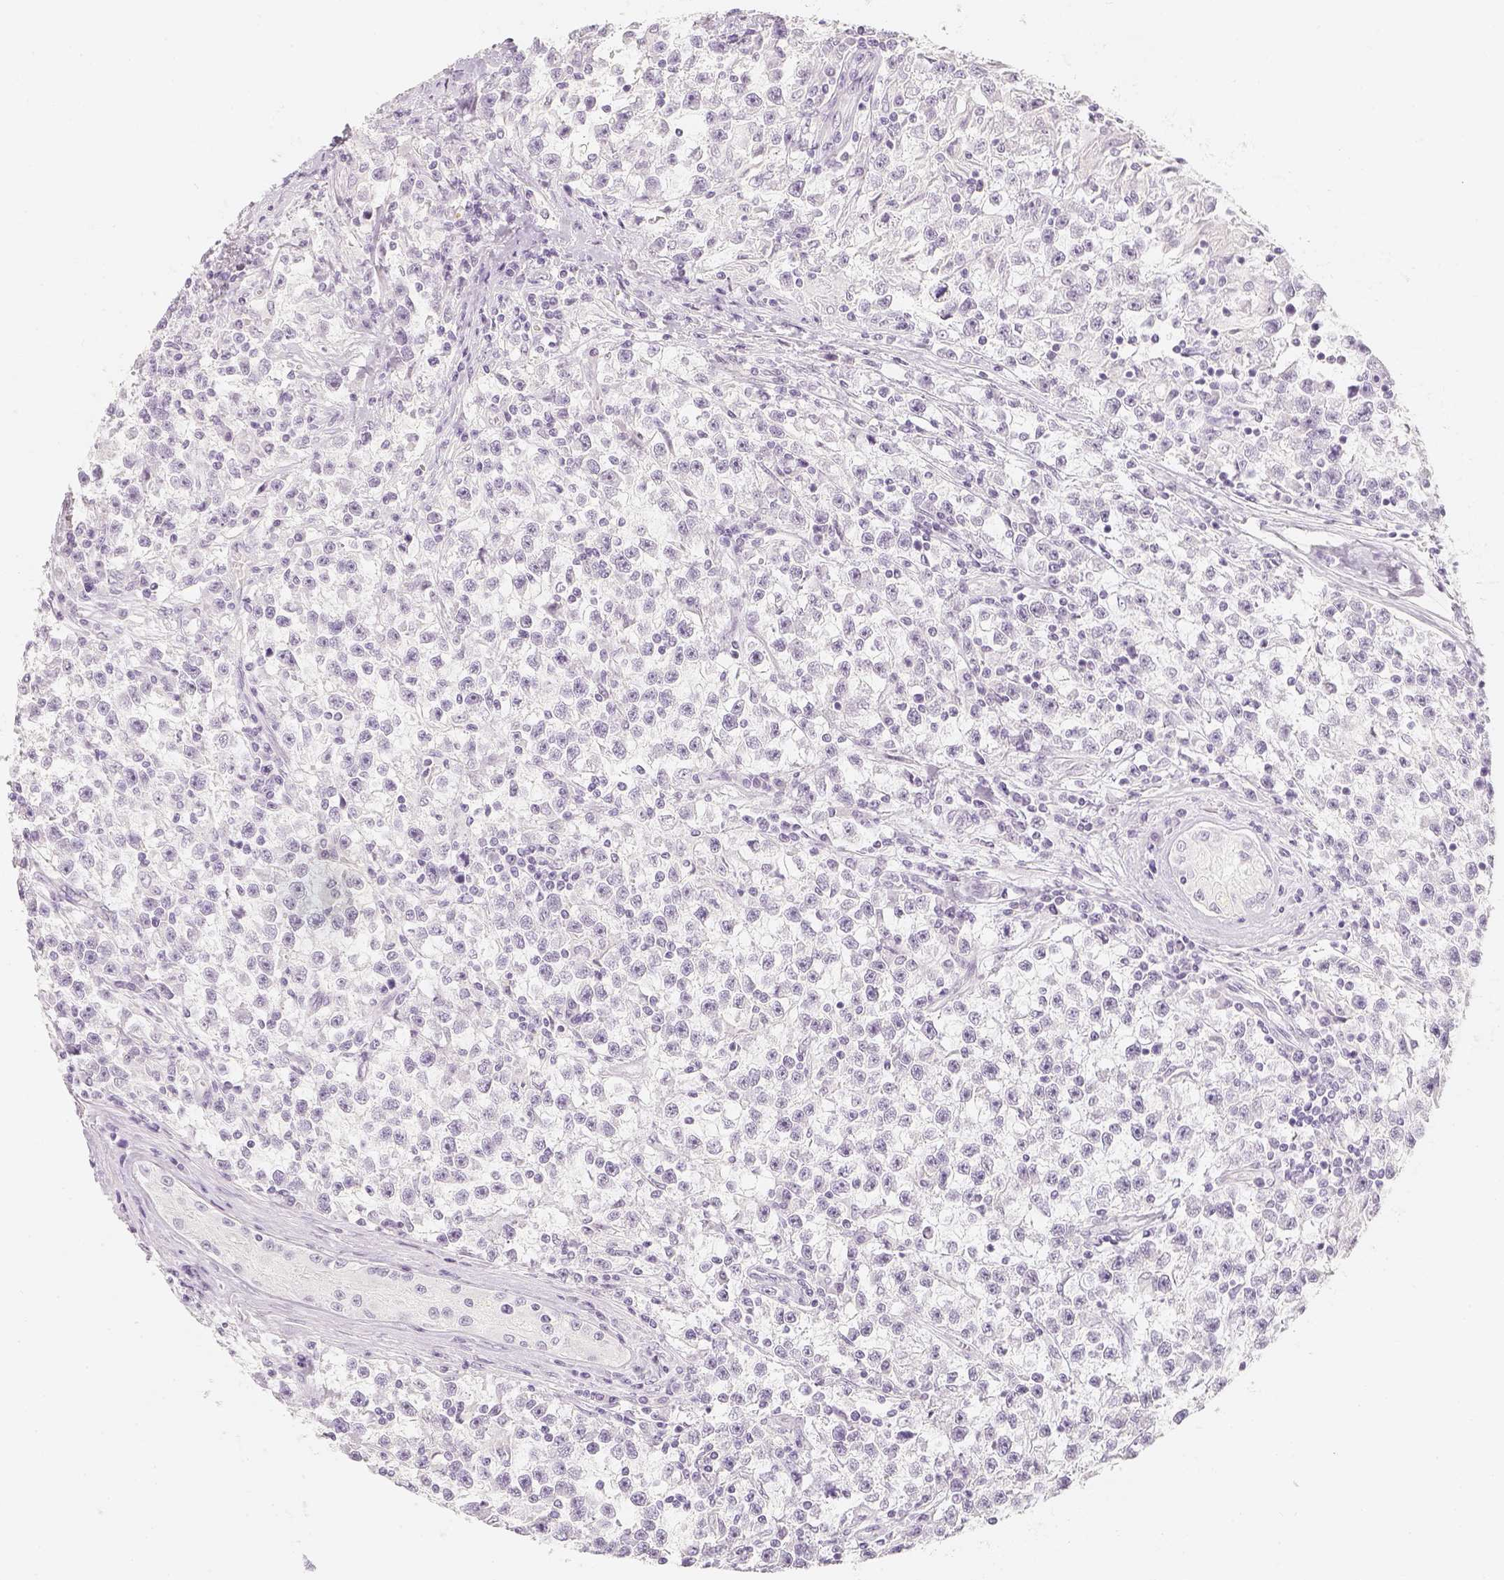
{"staining": {"intensity": "negative", "quantity": "none", "location": "none"}, "tissue": "testis cancer", "cell_type": "Tumor cells", "image_type": "cancer", "snomed": [{"axis": "morphology", "description": "Seminoma, NOS"}, {"axis": "topography", "description": "Testis"}], "caption": "DAB (3,3'-diaminobenzidine) immunohistochemical staining of testis cancer reveals no significant staining in tumor cells.", "gene": "SLC18A1", "patient": {"sex": "male", "age": 31}}